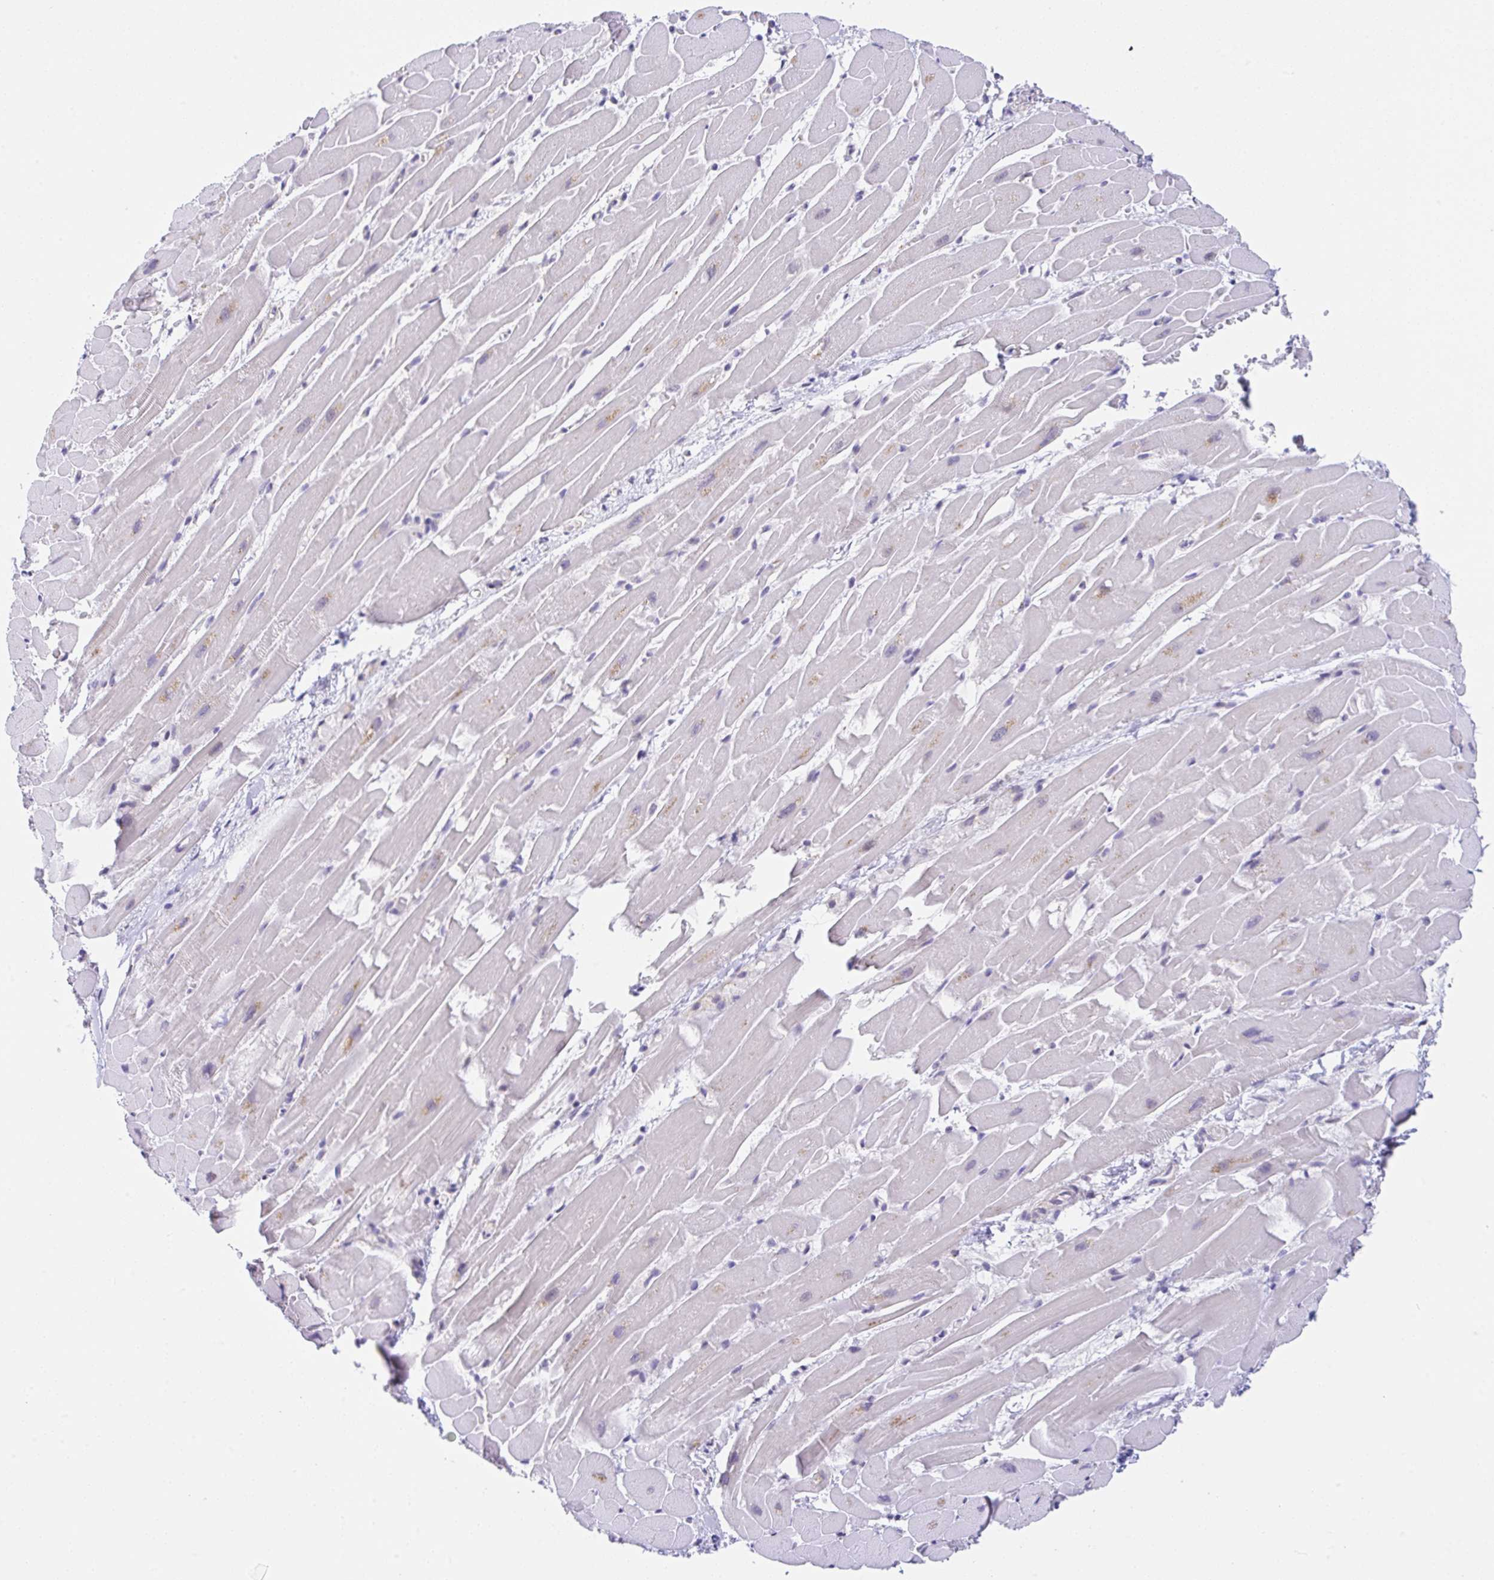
{"staining": {"intensity": "negative", "quantity": "none", "location": "none"}, "tissue": "heart muscle", "cell_type": "Cardiomyocytes", "image_type": "normal", "snomed": [{"axis": "morphology", "description": "Normal tissue, NOS"}, {"axis": "topography", "description": "Heart"}], "caption": "Immunohistochemical staining of normal heart muscle shows no significant staining in cardiomyocytes. The staining was performed using DAB to visualize the protein expression in brown, while the nuclei were stained in blue with hematoxylin (Magnification: 20x).", "gene": "CGNL1", "patient": {"sex": "male", "age": 37}}